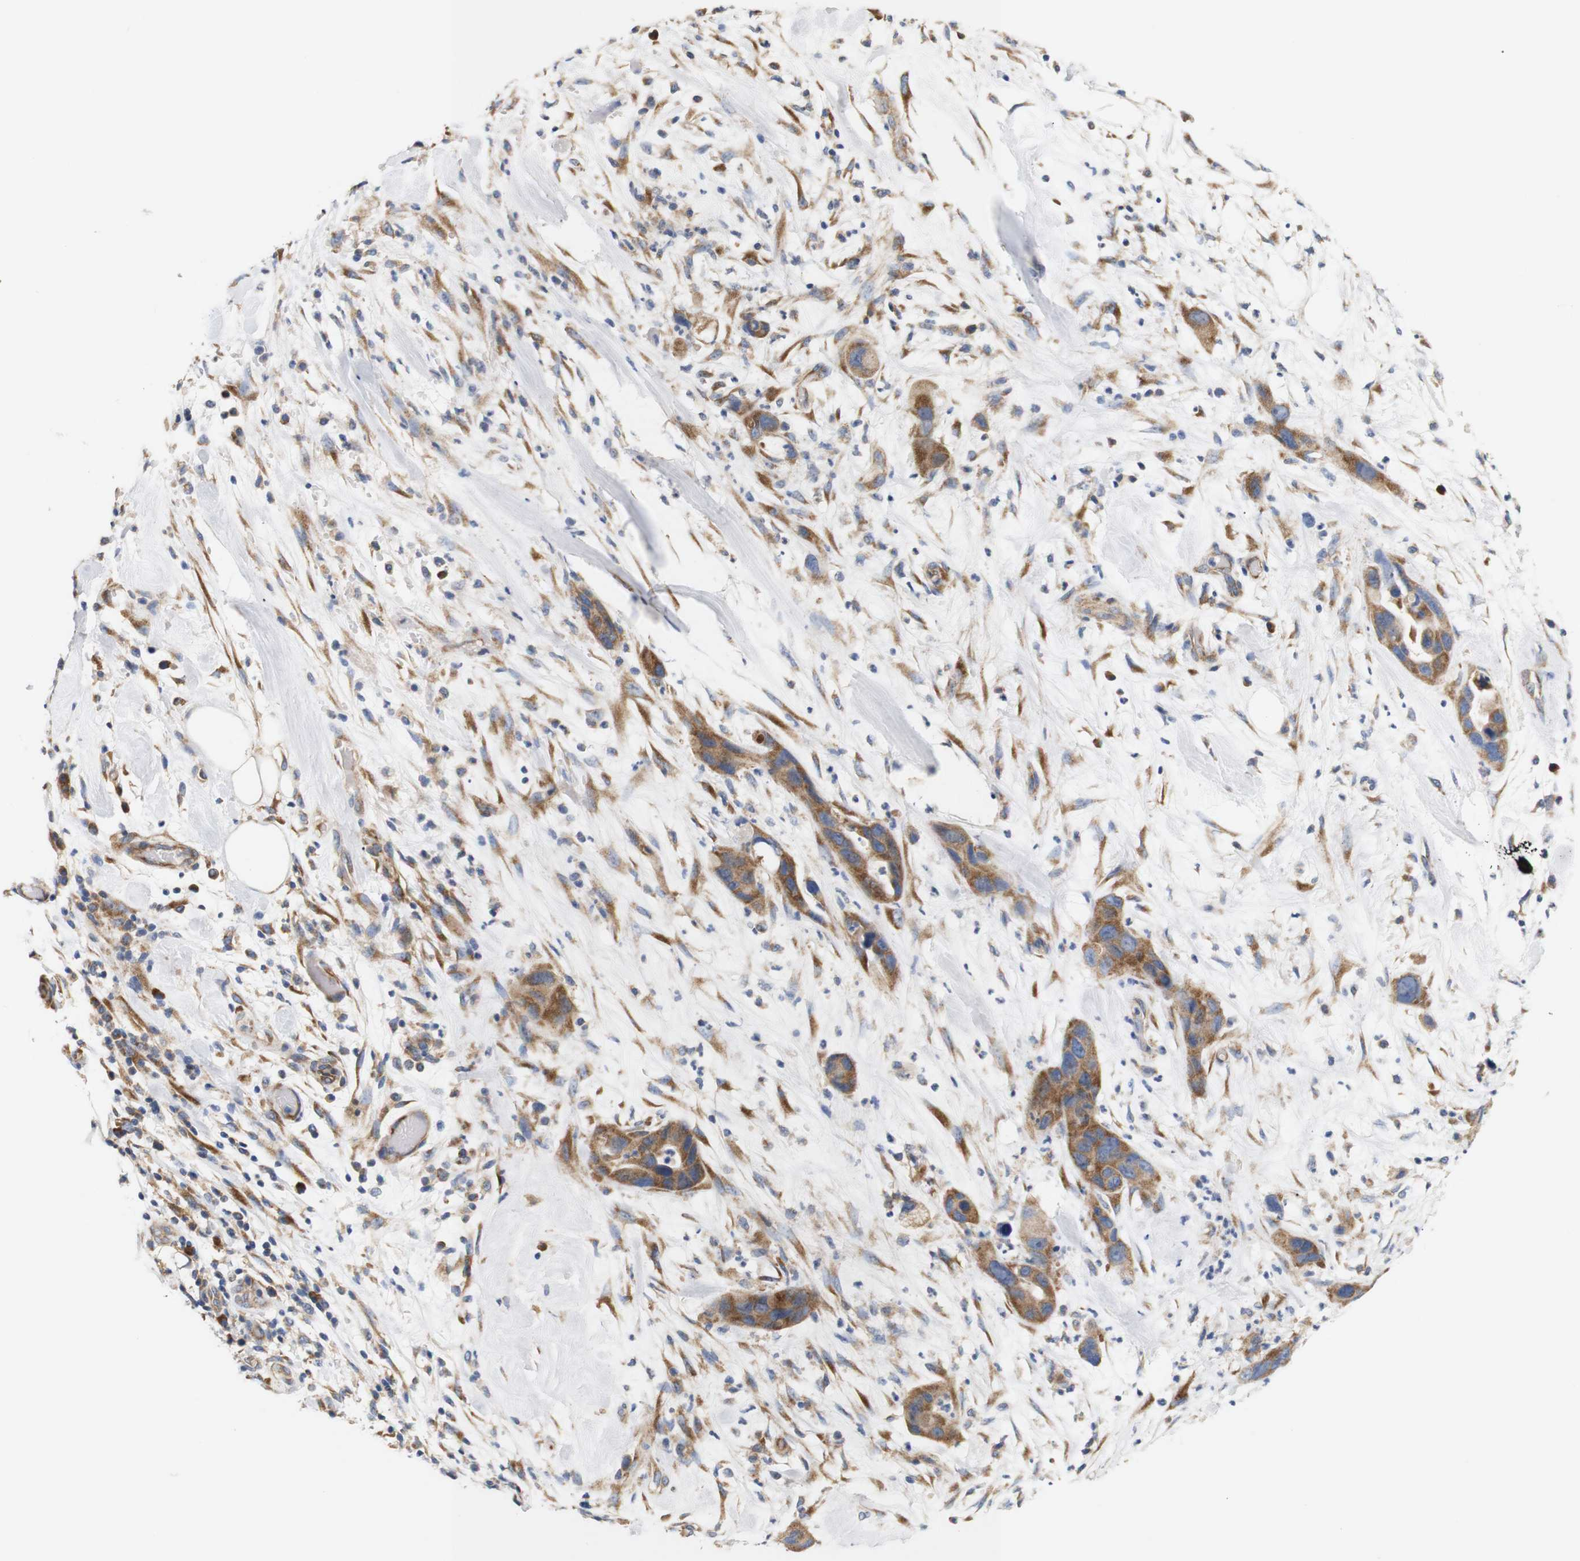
{"staining": {"intensity": "moderate", "quantity": ">75%", "location": "cytoplasmic/membranous"}, "tissue": "pancreatic cancer", "cell_type": "Tumor cells", "image_type": "cancer", "snomed": [{"axis": "morphology", "description": "Adenocarcinoma, NOS"}, {"axis": "topography", "description": "Pancreas"}], "caption": "The photomicrograph demonstrates a brown stain indicating the presence of a protein in the cytoplasmic/membranous of tumor cells in pancreatic adenocarcinoma.", "gene": "TRIM5", "patient": {"sex": "female", "age": 71}}